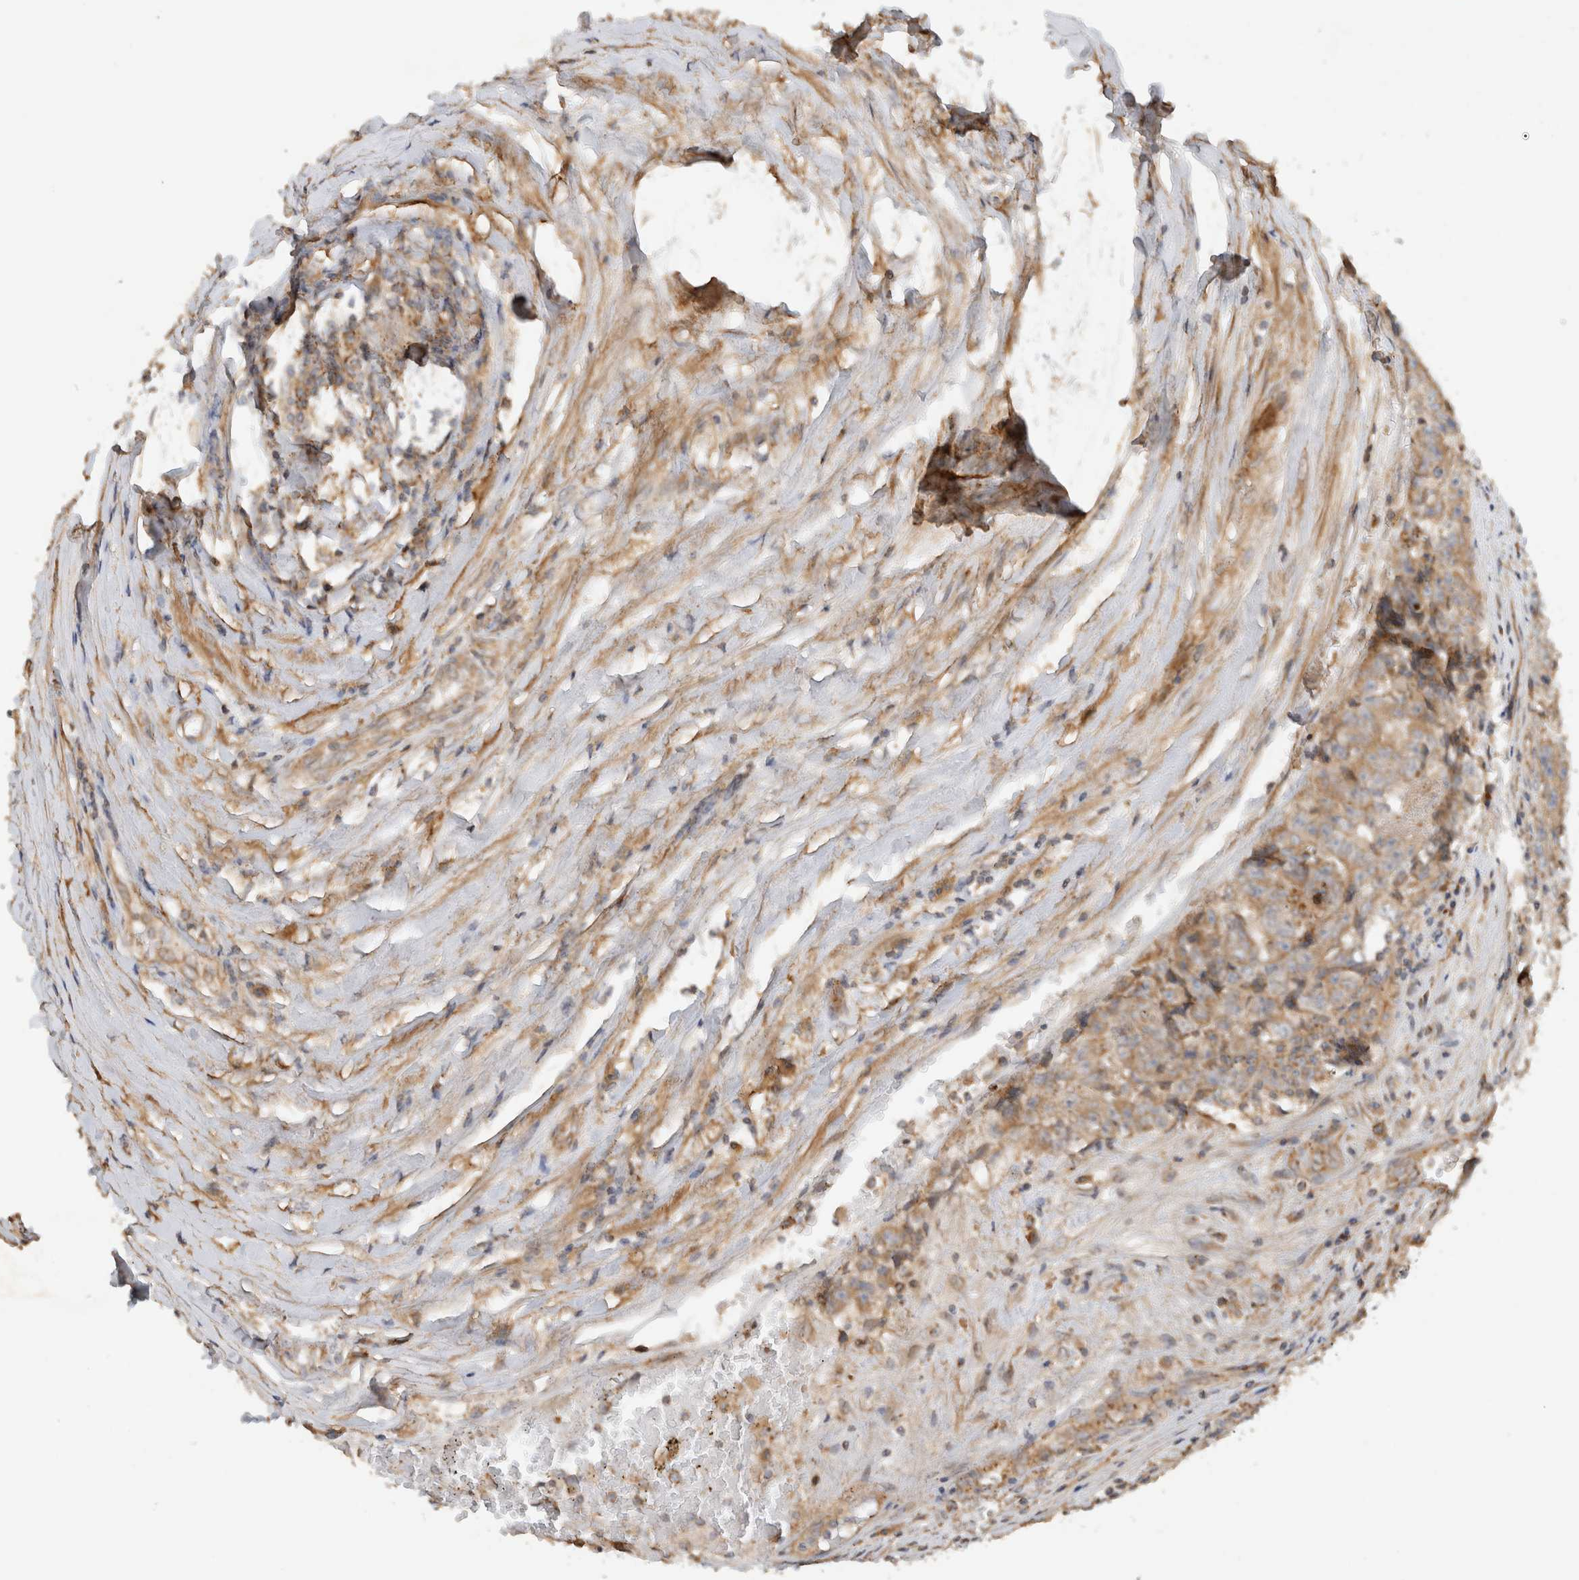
{"staining": {"intensity": "weak", "quantity": ">75%", "location": "cytoplasmic/membranous"}, "tissue": "testis cancer", "cell_type": "Tumor cells", "image_type": "cancer", "snomed": [{"axis": "morphology", "description": "Carcinoma, Embryonal, NOS"}, {"axis": "topography", "description": "Testis"}], "caption": "Protein expression analysis of embryonal carcinoma (testis) demonstrates weak cytoplasmic/membranous positivity in approximately >75% of tumor cells.", "gene": "ARMC9", "patient": {"sex": "male", "age": 25}}